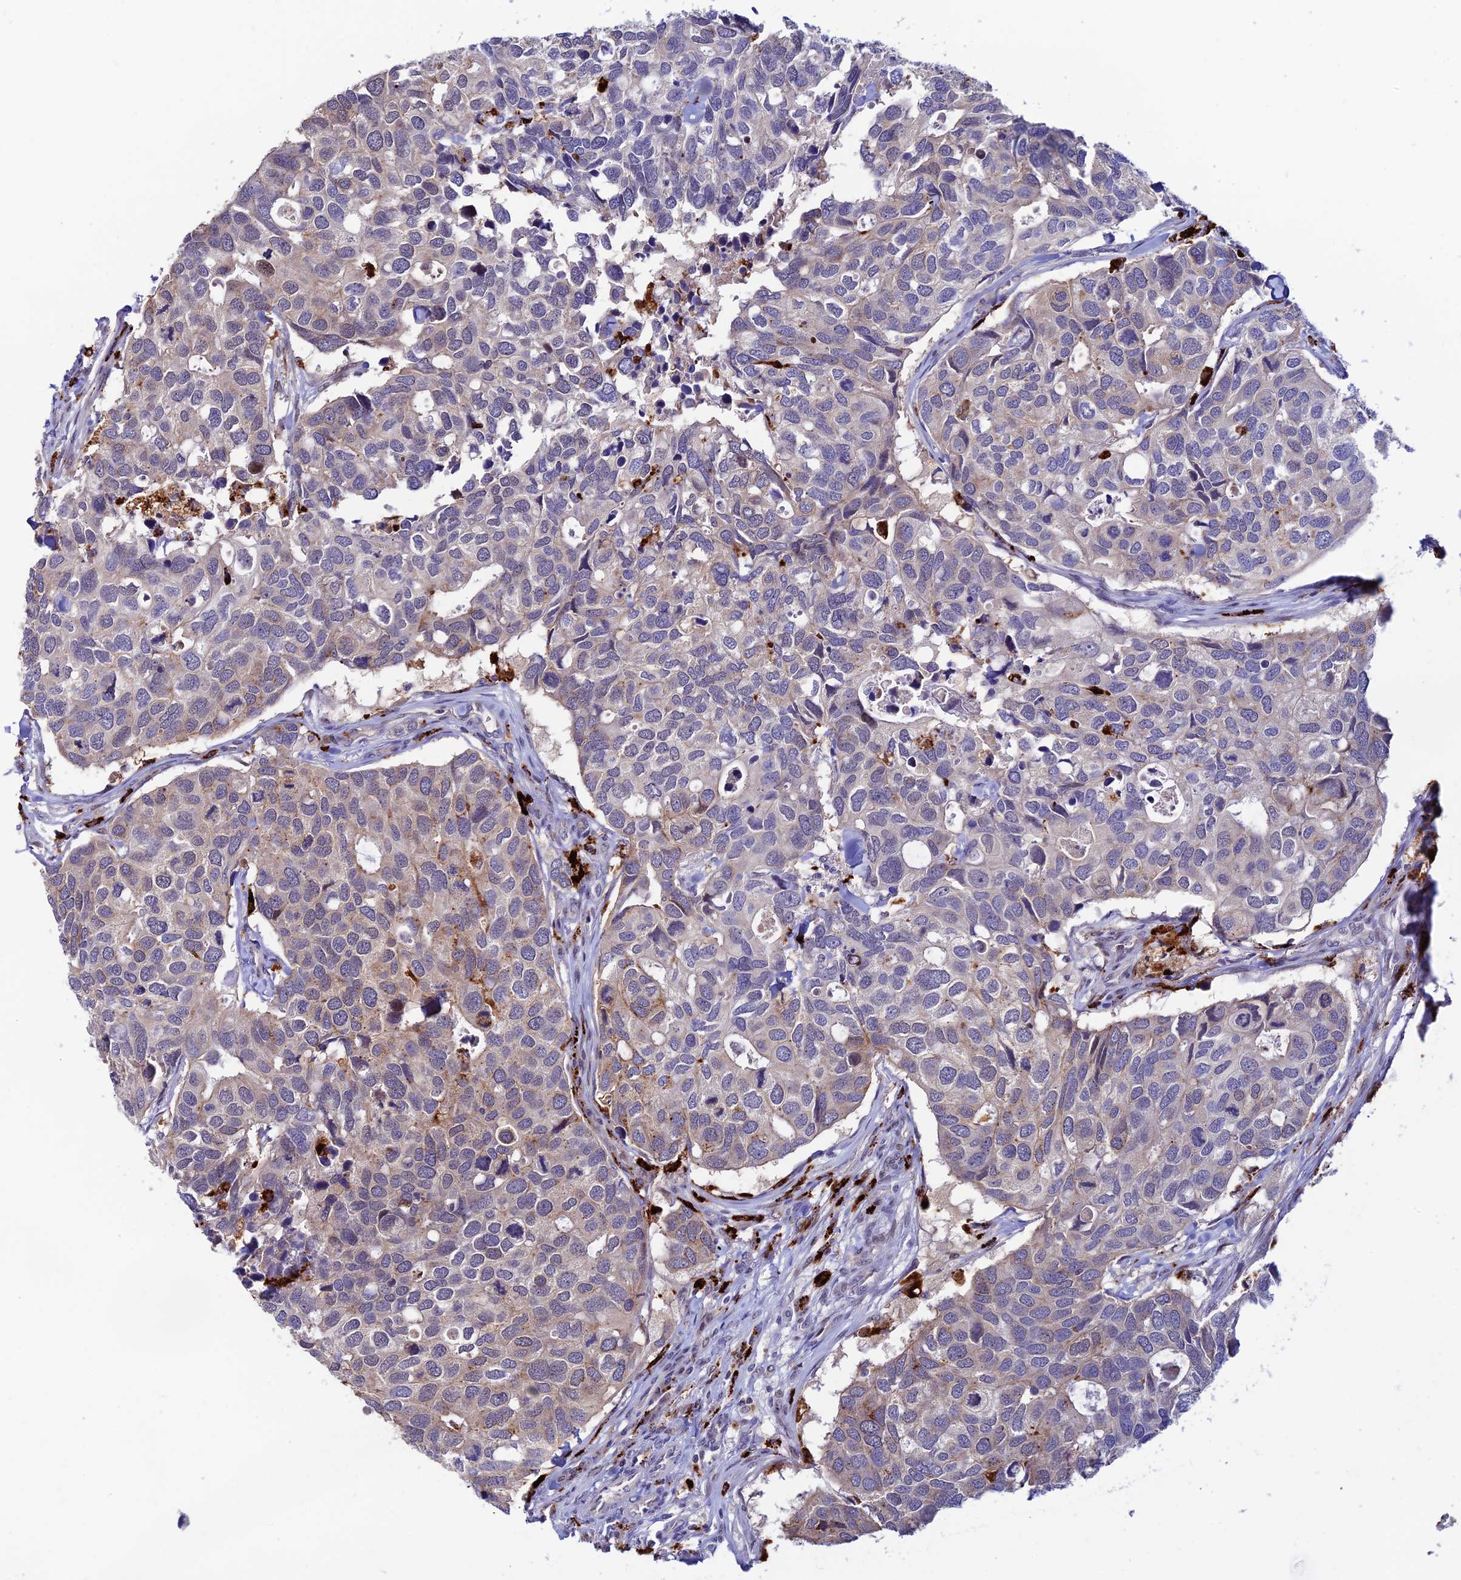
{"staining": {"intensity": "weak", "quantity": "<25%", "location": "cytoplasmic/membranous"}, "tissue": "breast cancer", "cell_type": "Tumor cells", "image_type": "cancer", "snomed": [{"axis": "morphology", "description": "Duct carcinoma"}, {"axis": "topography", "description": "Breast"}], "caption": "This is an immunohistochemistry image of breast intraductal carcinoma. There is no staining in tumor cells.", "gene": "HIC1", "patient": {"sex": "female", "age": 83}}